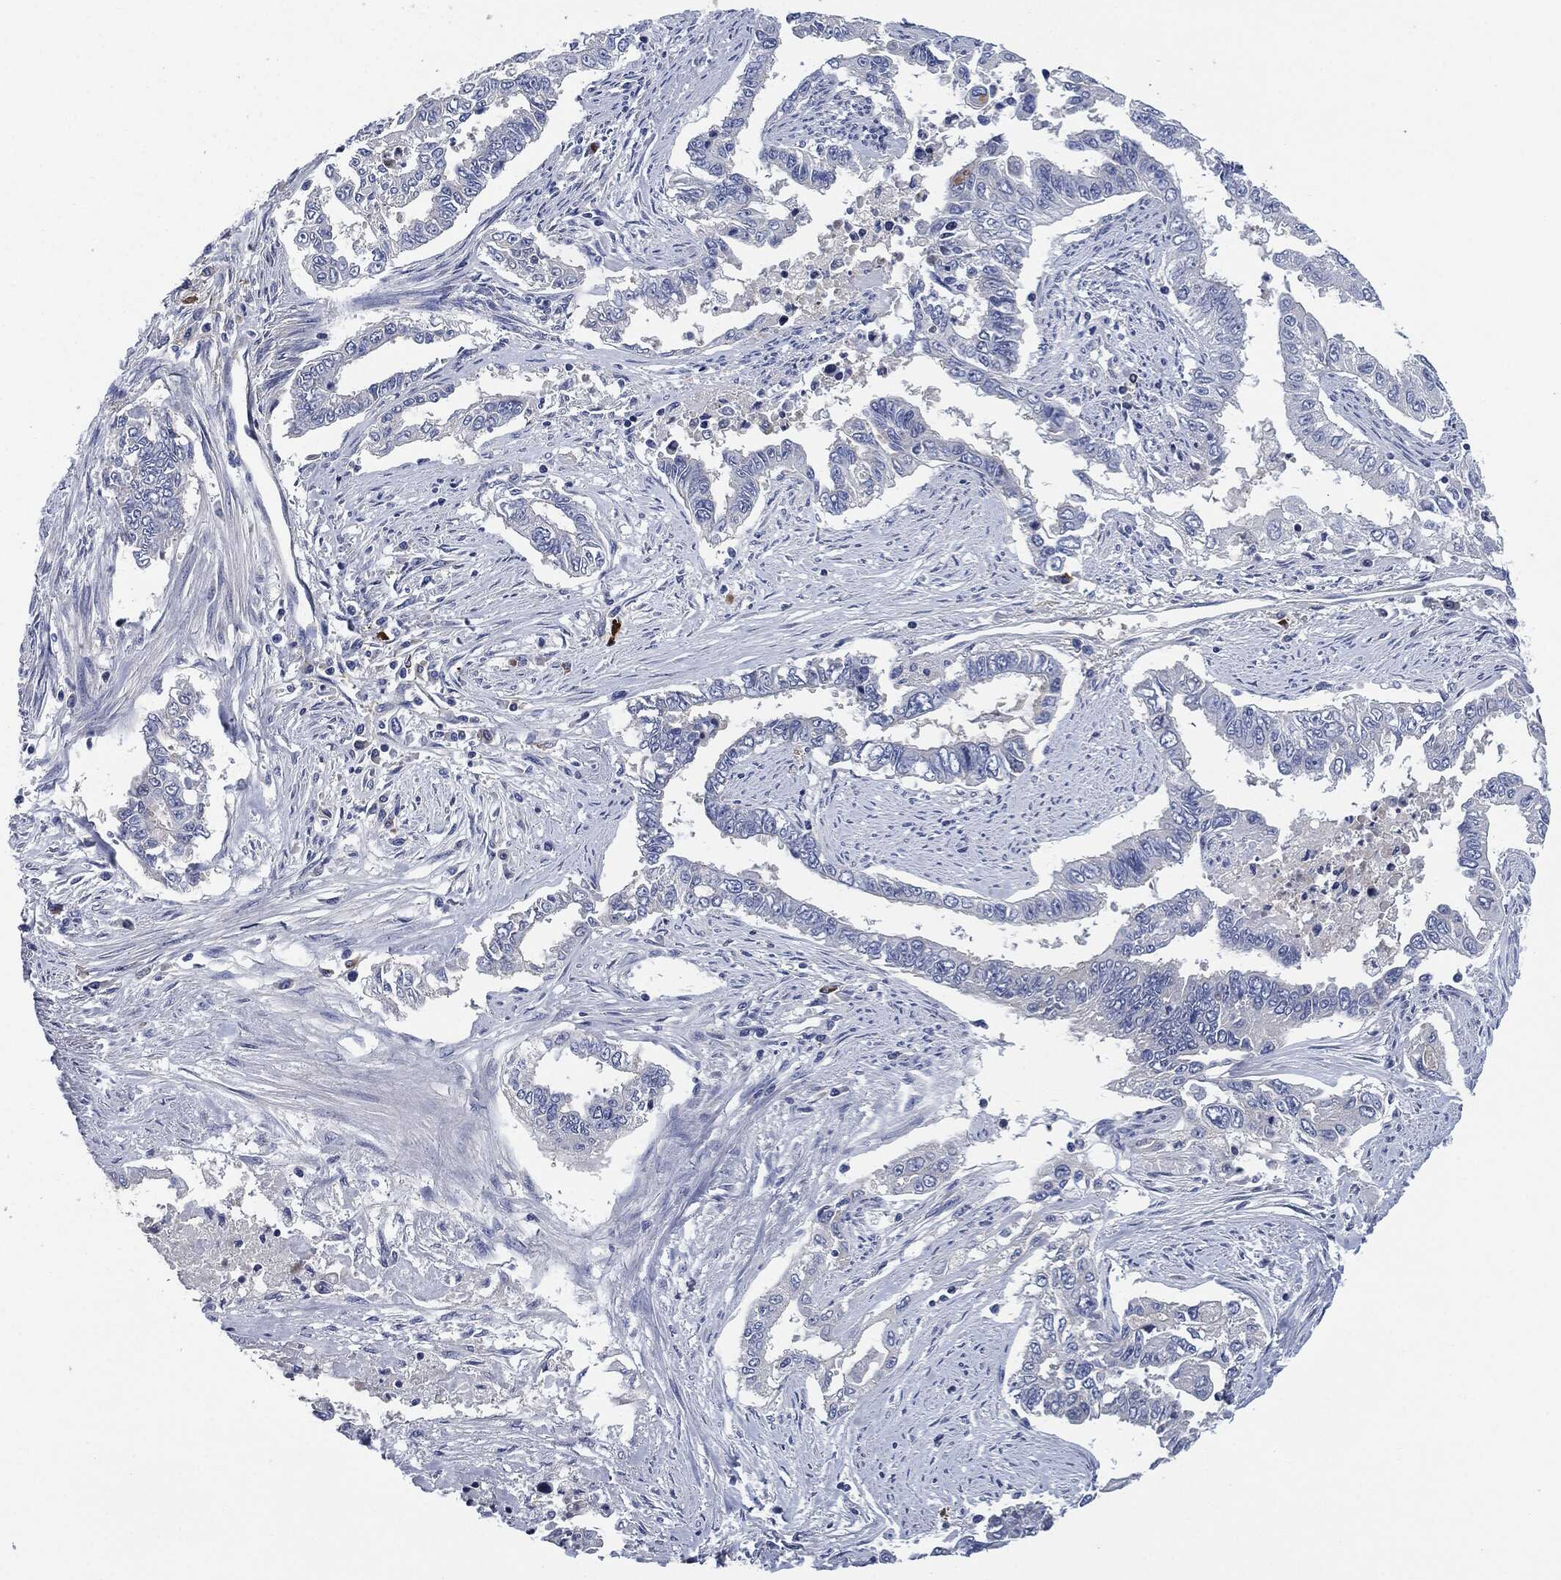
{"staining": {"intensity": "negative", "quantity": "none", "location": "none"}, "tissue": "endometrial cancer", "cell_type": "Tumor cells", "image_type": "cancer", "snomed": [{"axis": "morphology", "description": "Adenocarcinoma, NOS"}, {"axis": "topography", "description": "Uterus"}], "caption": "Immunohistochemistry micrograph of human endometrial adenocarcinoma stained for a protein (brown), which reveals no staining in tumor cells.", "gene": "CD27", "patient": {"sex": "female", "age": 59}}